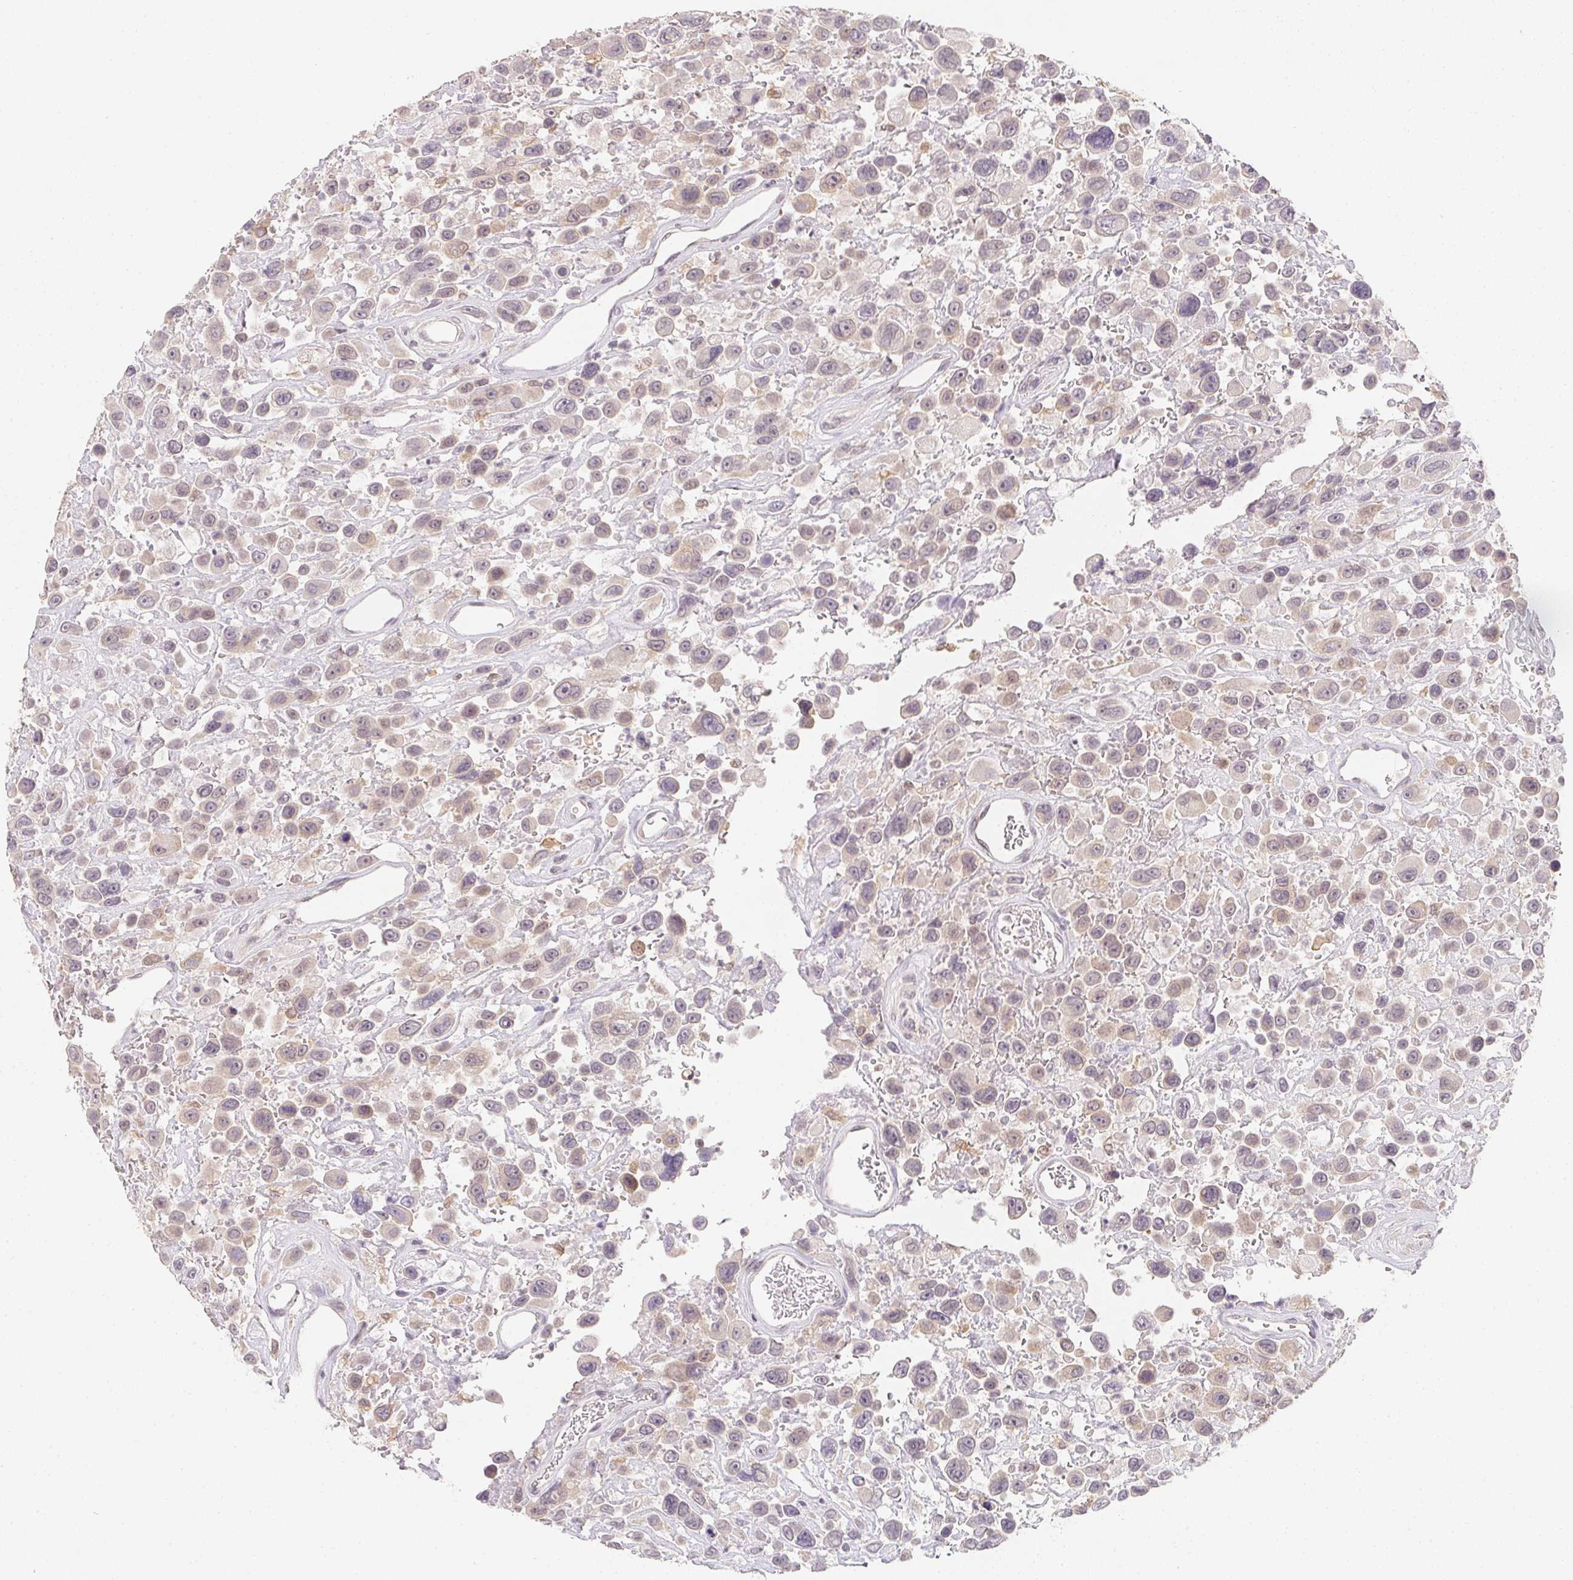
{"staining": {"intensity": "weak", "quantity": "25%-75%", "location": "cytoplasmic/membranous"}, "tissue": "urothelial cancer", "cell_type": "Tumor cells", "image_type": "cancer", "snomed": [{"axis": "morphology", "description": "Urothelial carcinoma, High grade"}, {"axis": "topography", "description": "Urinary bladder"}], "caption": "Weak cytoplasmic/membranous protein positivity is seen in about 25%-75% of tumor cells in urothelial carcinoma (high-grade).", "gene": "SOAT1", "patient": {"sex": "male", "age": 53}}